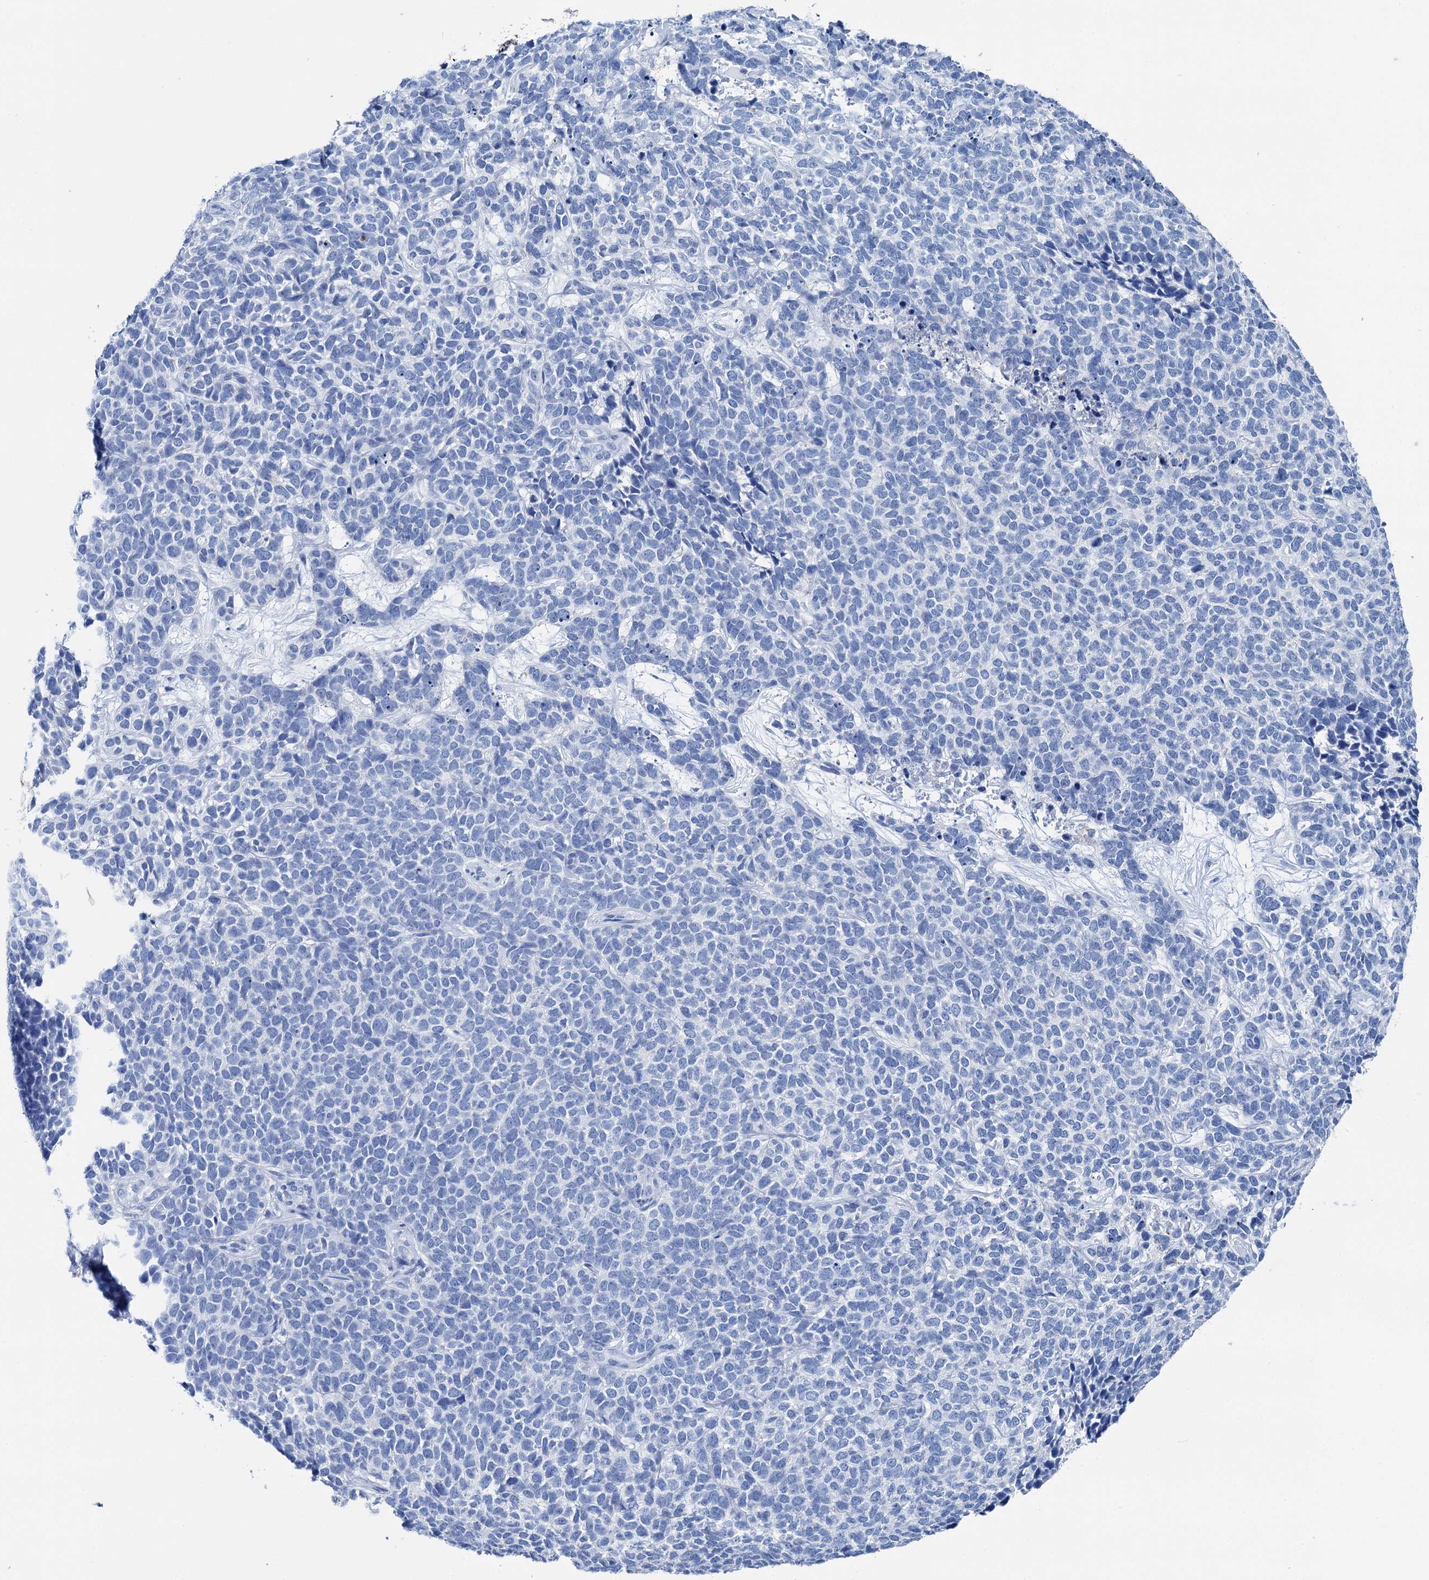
{"staining": {"intensity": "negative", "quantity": "none", "location": "none"}, "tissue": "skin cancer", "cell_type": "Tumor cells", "image_type": "cancer", "snomed": [{"axis": "morphology", "description": "Basal cell carcinoma"}, {"axis": "topography", "description": "Skin"}], "caption": "Tumor cells show no significant protein expression in skin cancer (basal cell carcinoma).", "gene": "BRINP1", "patient": {"sex": "female", "age": 84}}